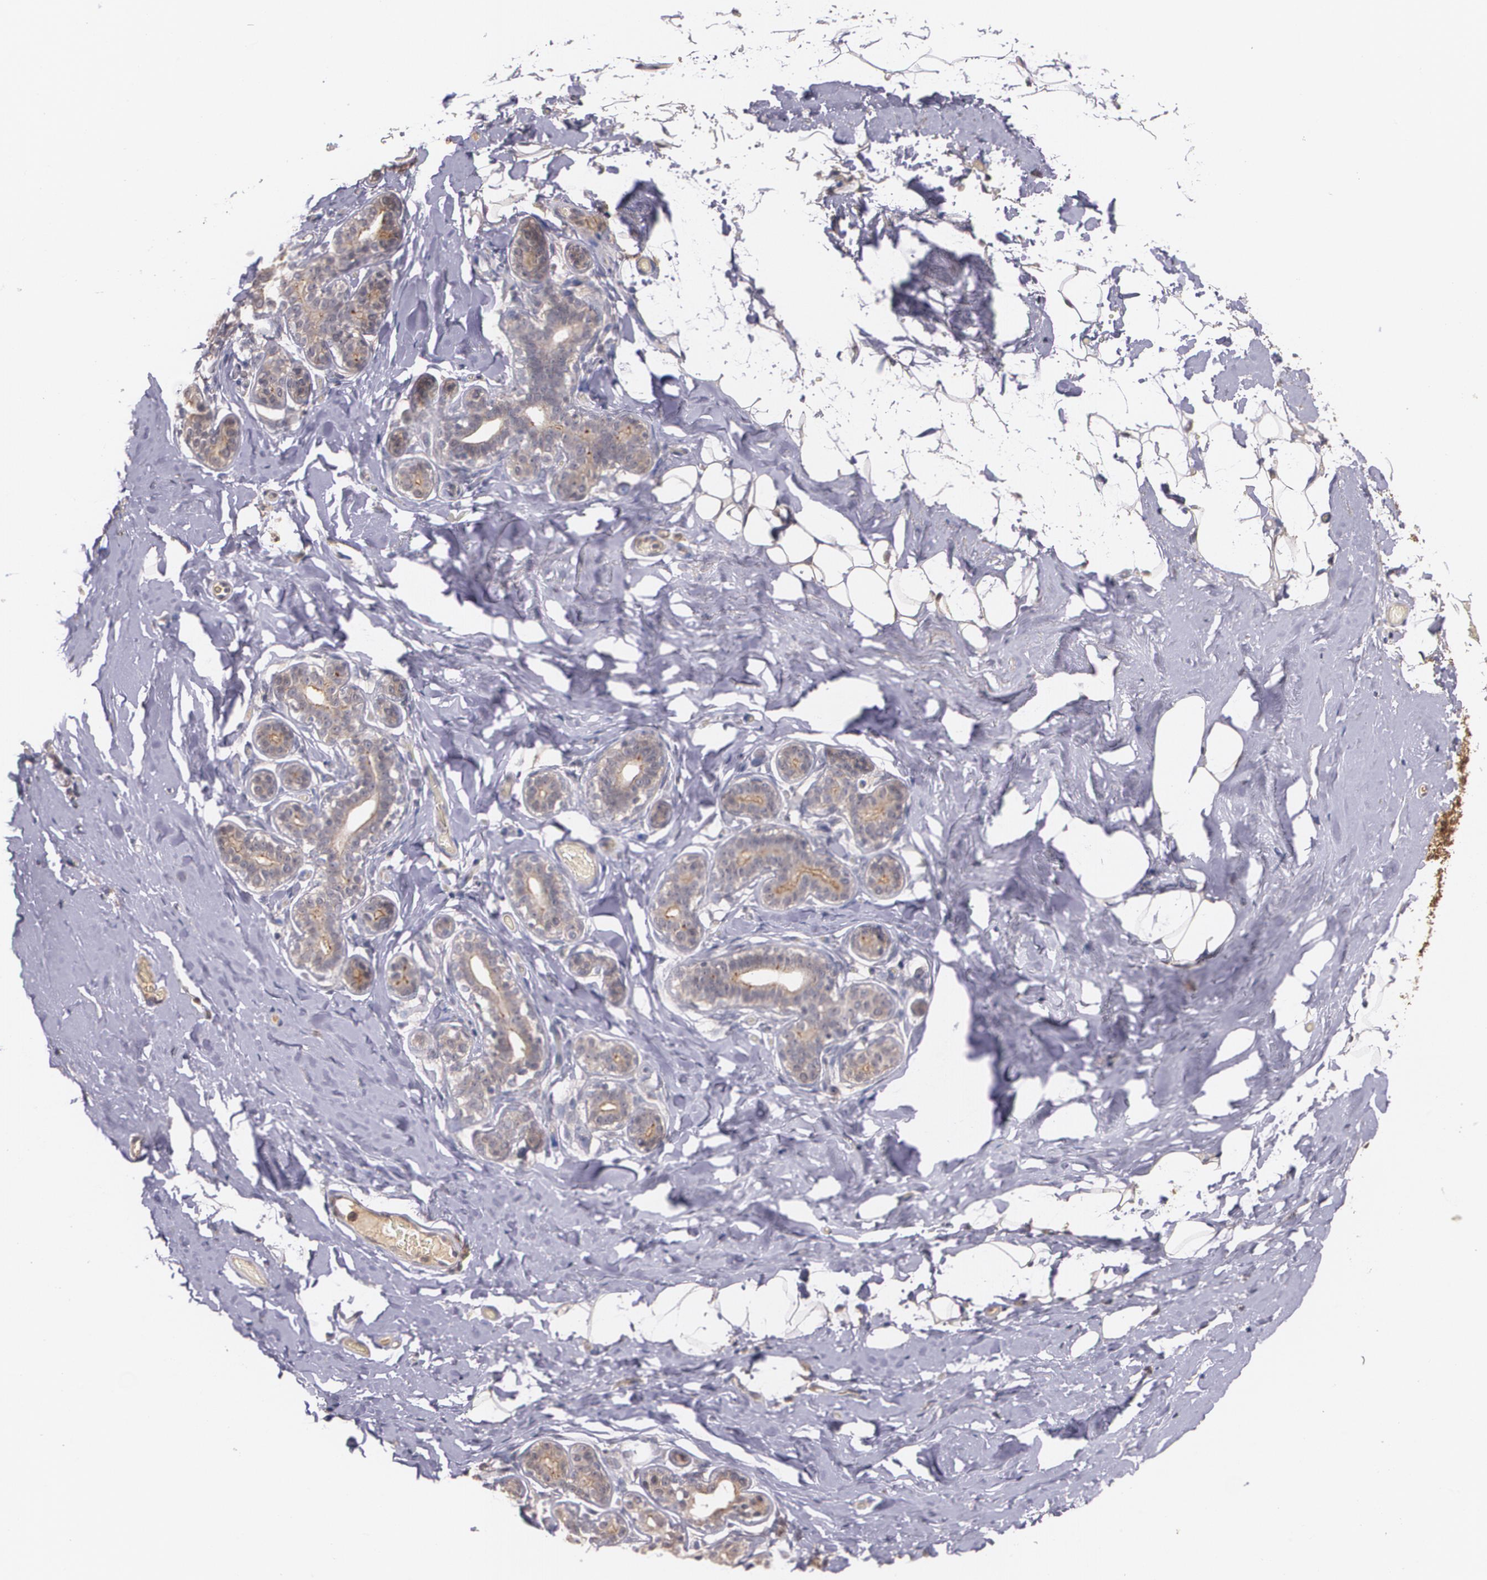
{"staining": {"intensity": "negative", "quantity": "none", "location": "none"}, "tissue": "breast", "cell_type": "Adipocytes", "image_type": "normal", "snomed": [{"axis": "morphology", "description": "Normal tissue, NOS"}, {"axis": "topography", "description": "Breast"}, {"axis": "topography", "description": "Soft tissue"}], "caption": "An immunohistochemistry histopathology image of benign breast is shown. There is no staining in adipocytes of breast. Nuclei are stained in blue.", "gene": "IFNGR2", "patient": {"sex": "female", "age": 75}}